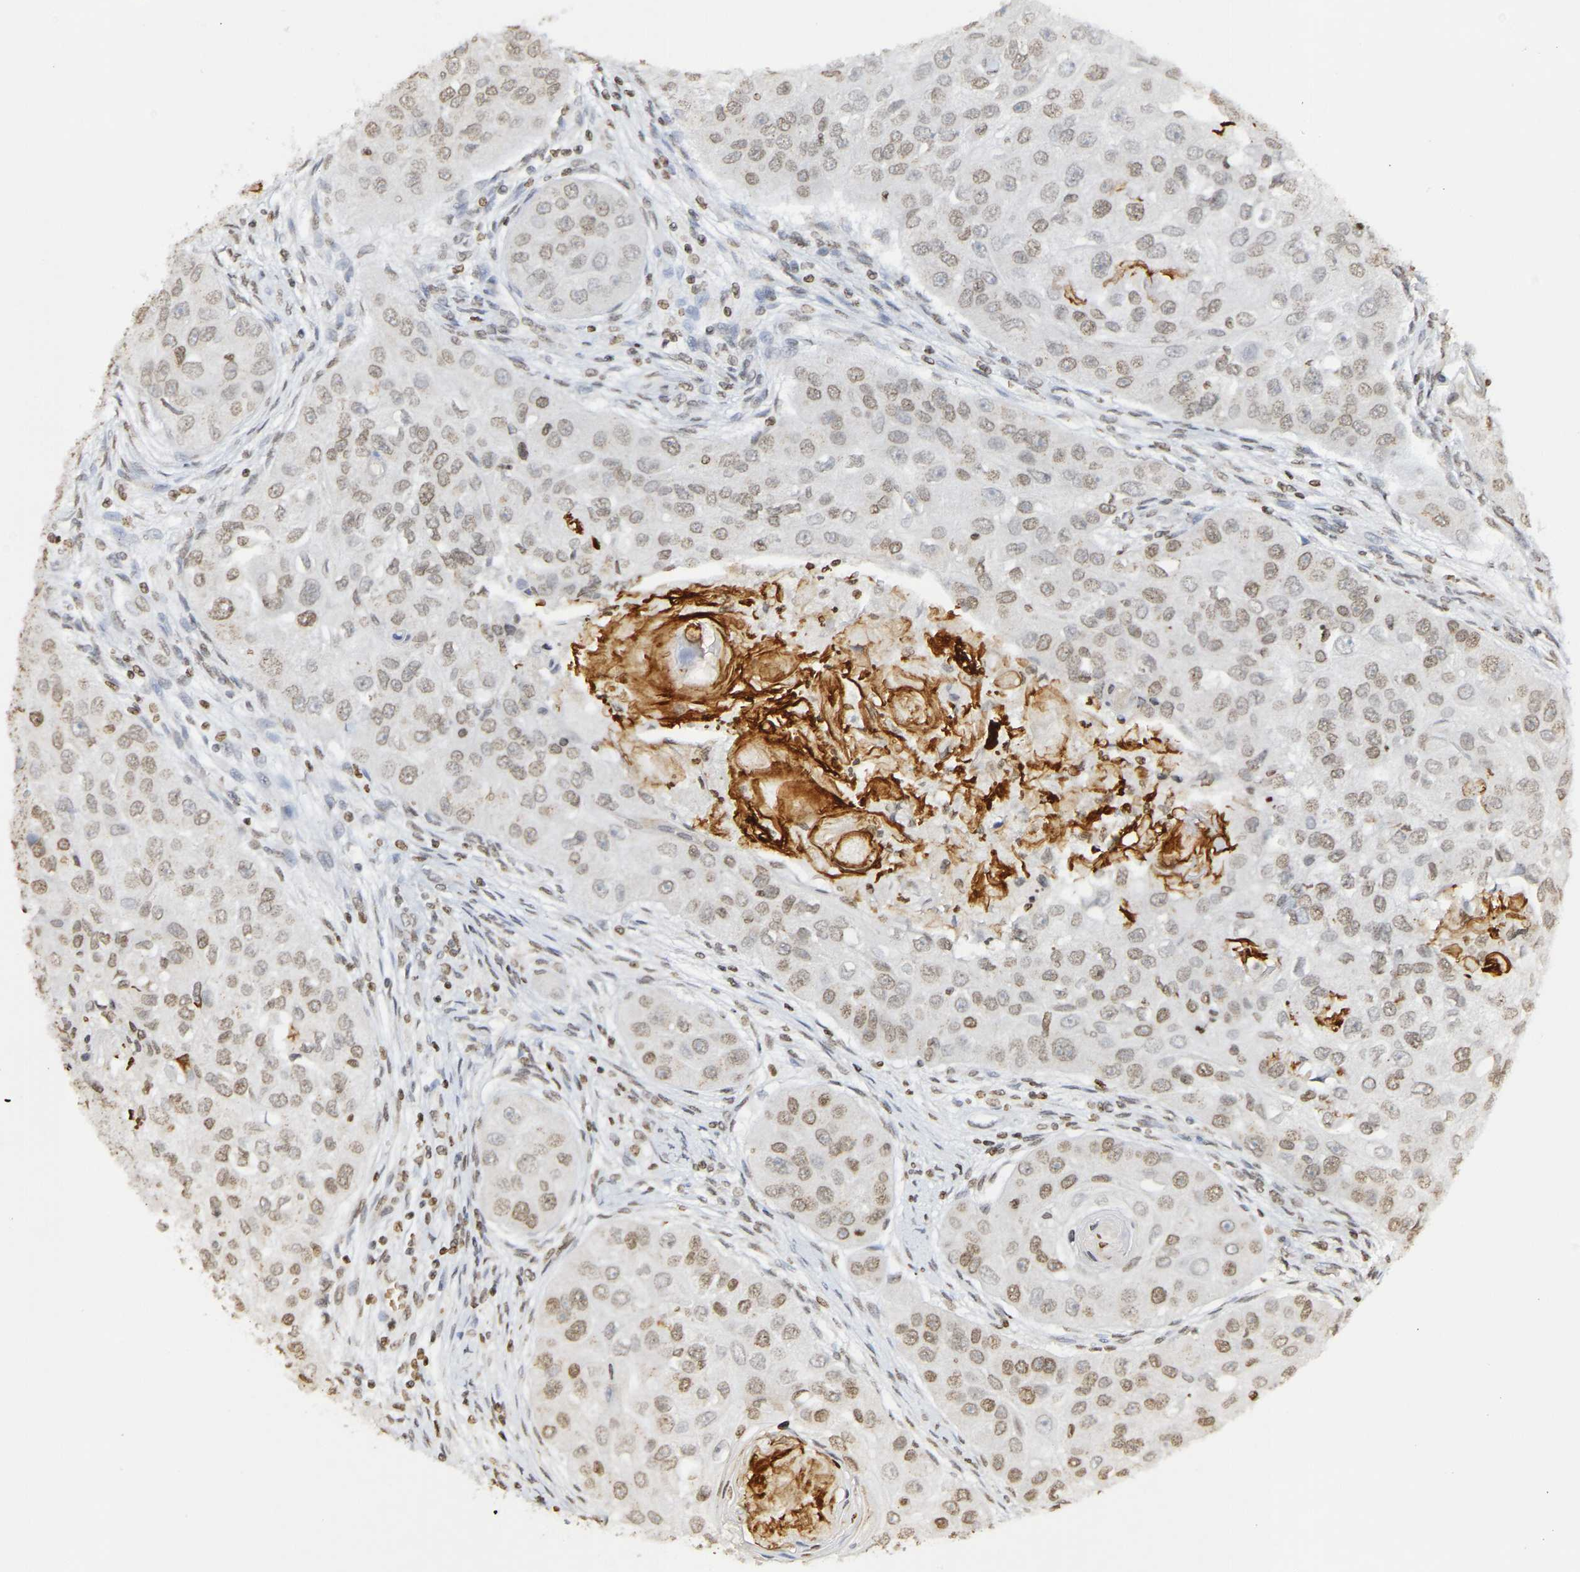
{"staining": {"intensity": "weak", "quantity": ">75%", "location": "nuclear"}, "tissue": "head and neck cancer", "cell_type": "Tumor cells", "image_type": "cancer", "snomed": [{"axis": "morphology", "description": "Normal tissue, NOS"}, {"axis": "morphology", "description": "Squamous cell carcinoma, NOS"}, {"axis": "topography", "description": "Skeletal muscle"}, {"axis": "topography", "description": "Head-Neck"}], "caption": "Immunohistochemistry of squamous cell carcinoma (head and neck) demonstrates low levels of weak nuclear positivity in approximately >75% of tumor cells. (DAB (3,3'-diaminobenzidine) = brown stain, brightfield microscopy at high magnification).", "gene": "ATF4", "patient": {"sex": "male", "age": 51}}